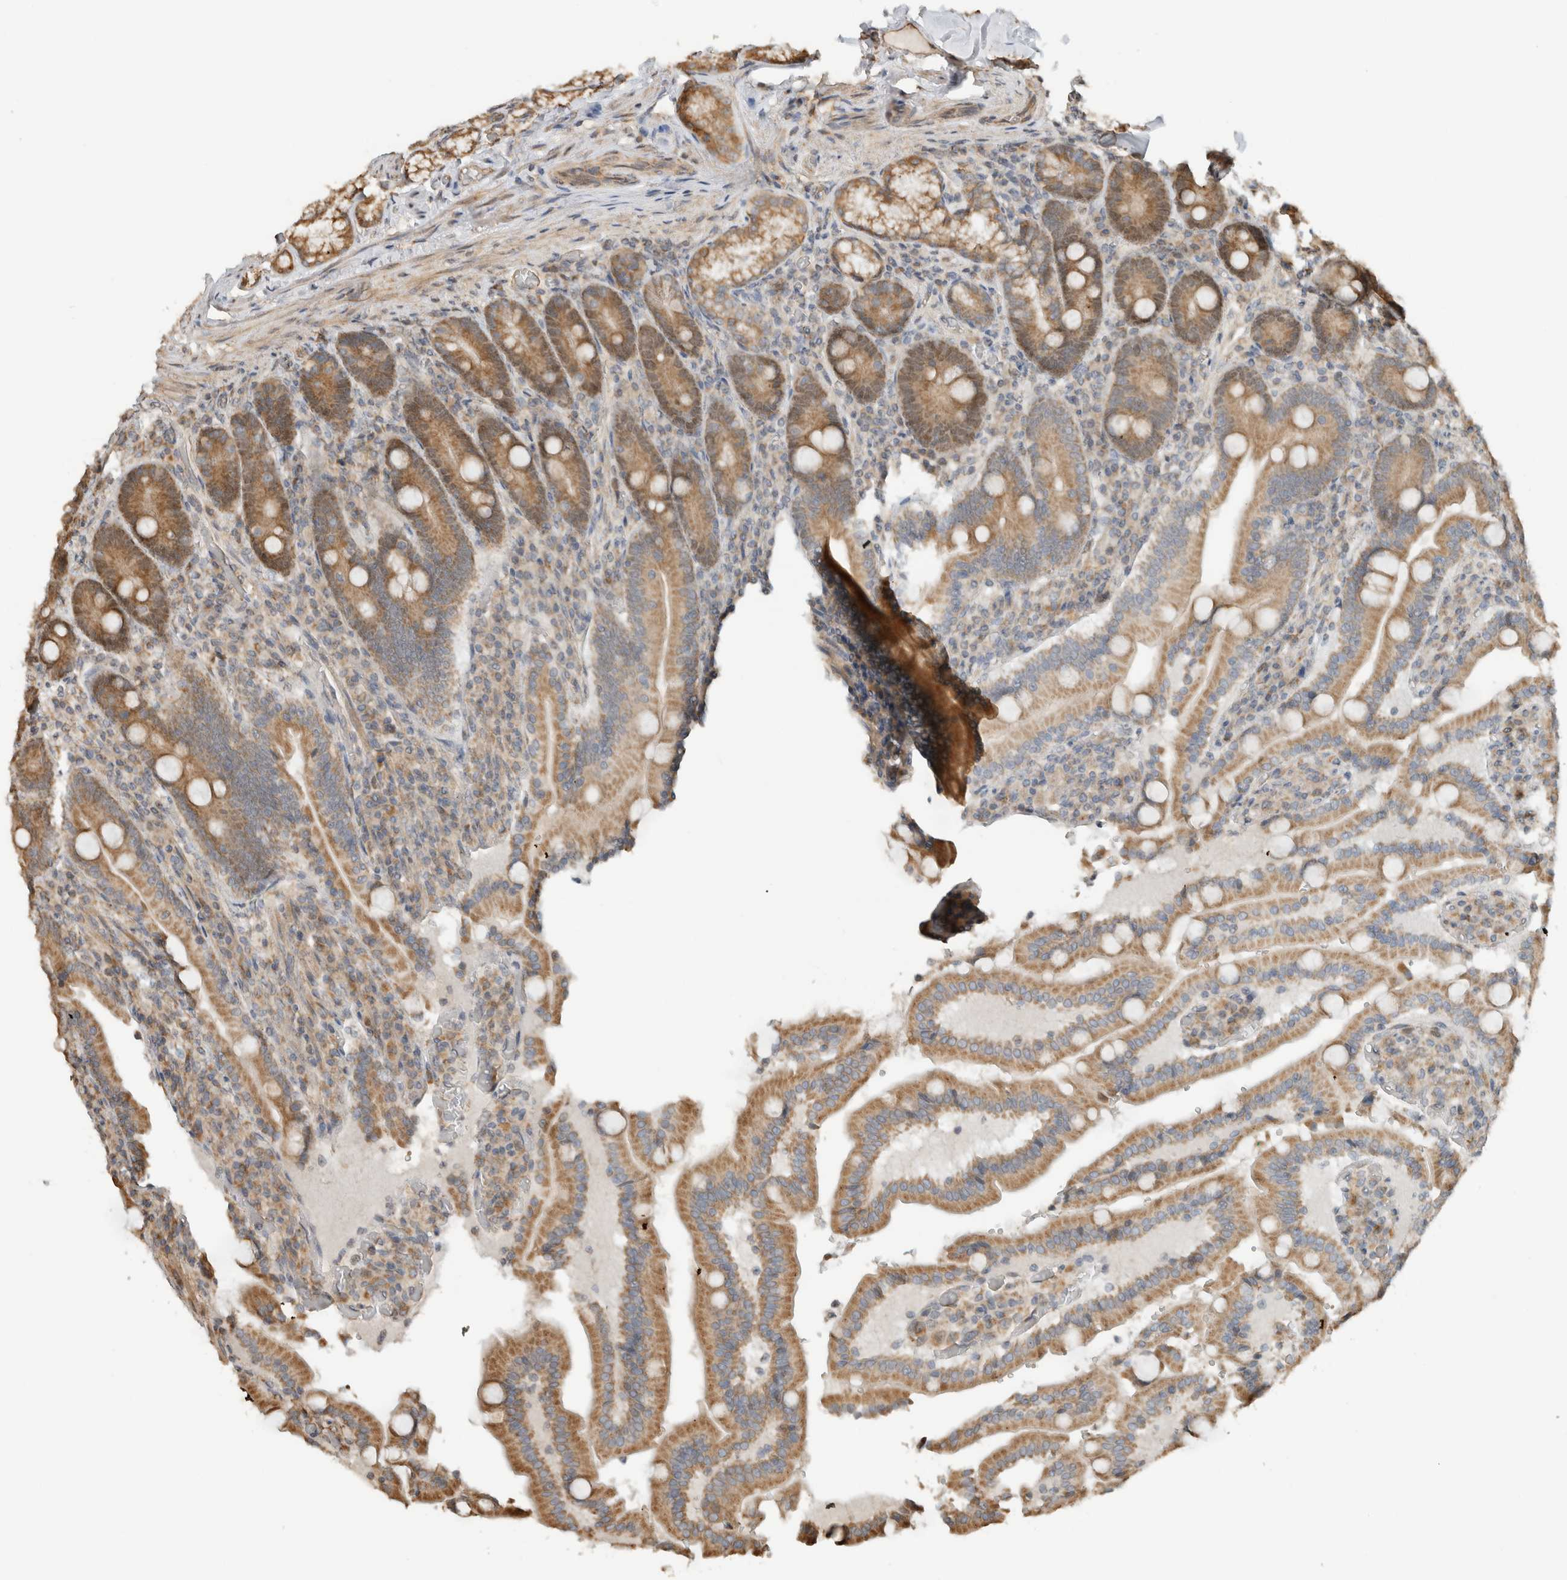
{"staining": {"intensity": "strong", "quantity": "25%-75%", "location": "cytoplasmic/membranous"}, "tissue": "duodenum", "cell_type": "Glandular cells", "image_type": "normal", "snomed": [{"axis": "morphology", "description": "Normal tissue, NOS"}, {"axis": "topography", "description": "Duodenum"}], "caption": "Immunohistochemistry (IHC) of benign duodenum reveals high levels of strong cytoplasmic/membranous staining in approximately 25%-75% of glandular cells. (Brightfield microscopy of DAB IHC at high magnification).", "gene": "GINS4", "patient": {"sex": "female", "age": 62}}